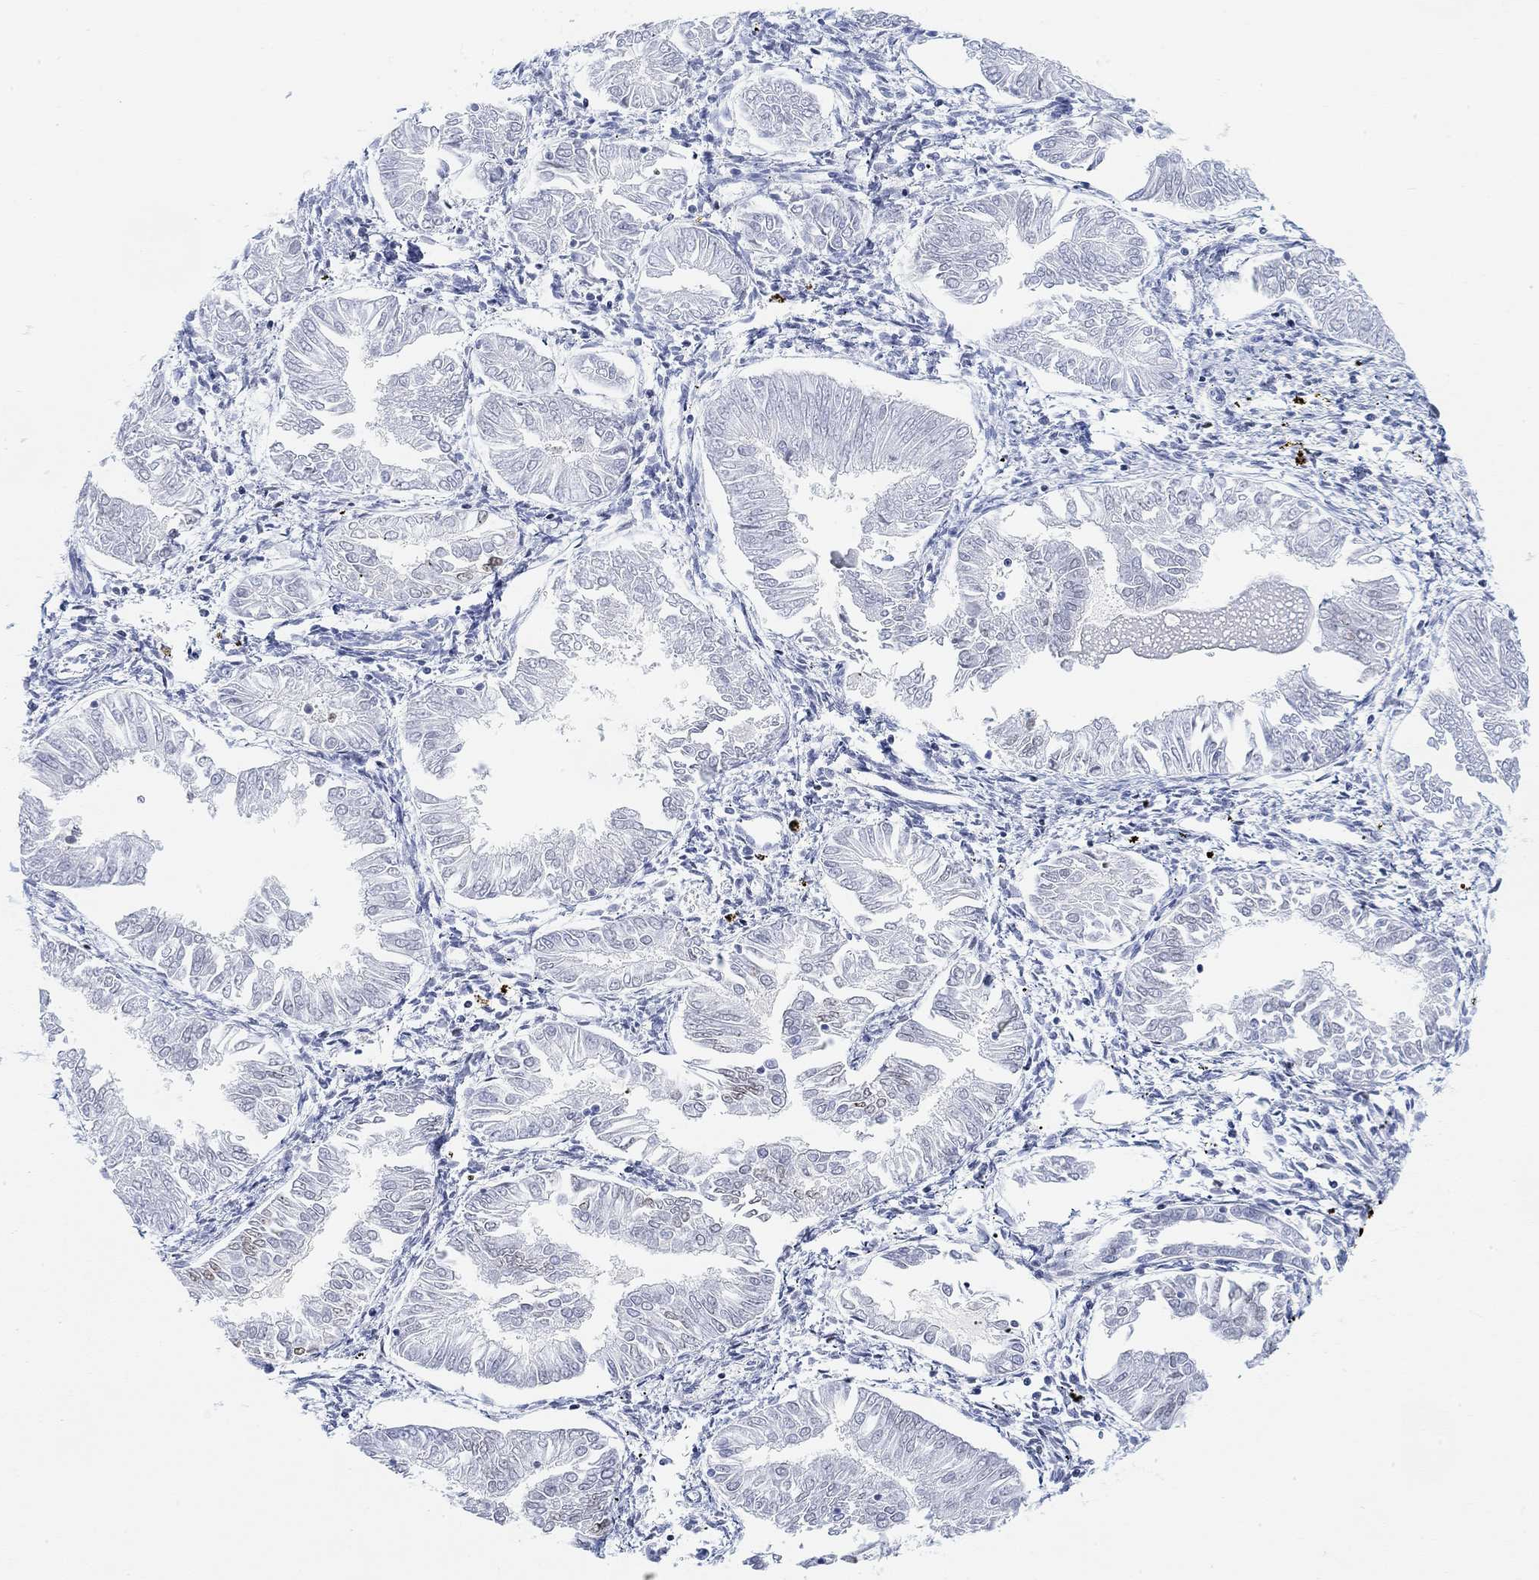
{"staining": {"intensity": "negative", "quantity": "none", "location": "none"}, "tissue": "endometrial cancer", "cell_type": "Tumor cells", "image_type": "cancer", "snomed": [{"axis": "morphology", "description": "Adenocarcinoma, NOS"}, {"axis": "topography", "description": "Endometrium"}], "caption": "DAB (3,3'-diaminobenzidine) immunohistochemical staining of adenocarcinoma (endometrial) demonstrates no significant staining in tumor cells. Brightfield microscopy of immunohistochemistry stained with DAB (brown) and hematoxylin (blue), captured at high magnification.", "gene": "PURG", "patient": {"sex": "female", "age": 53}}